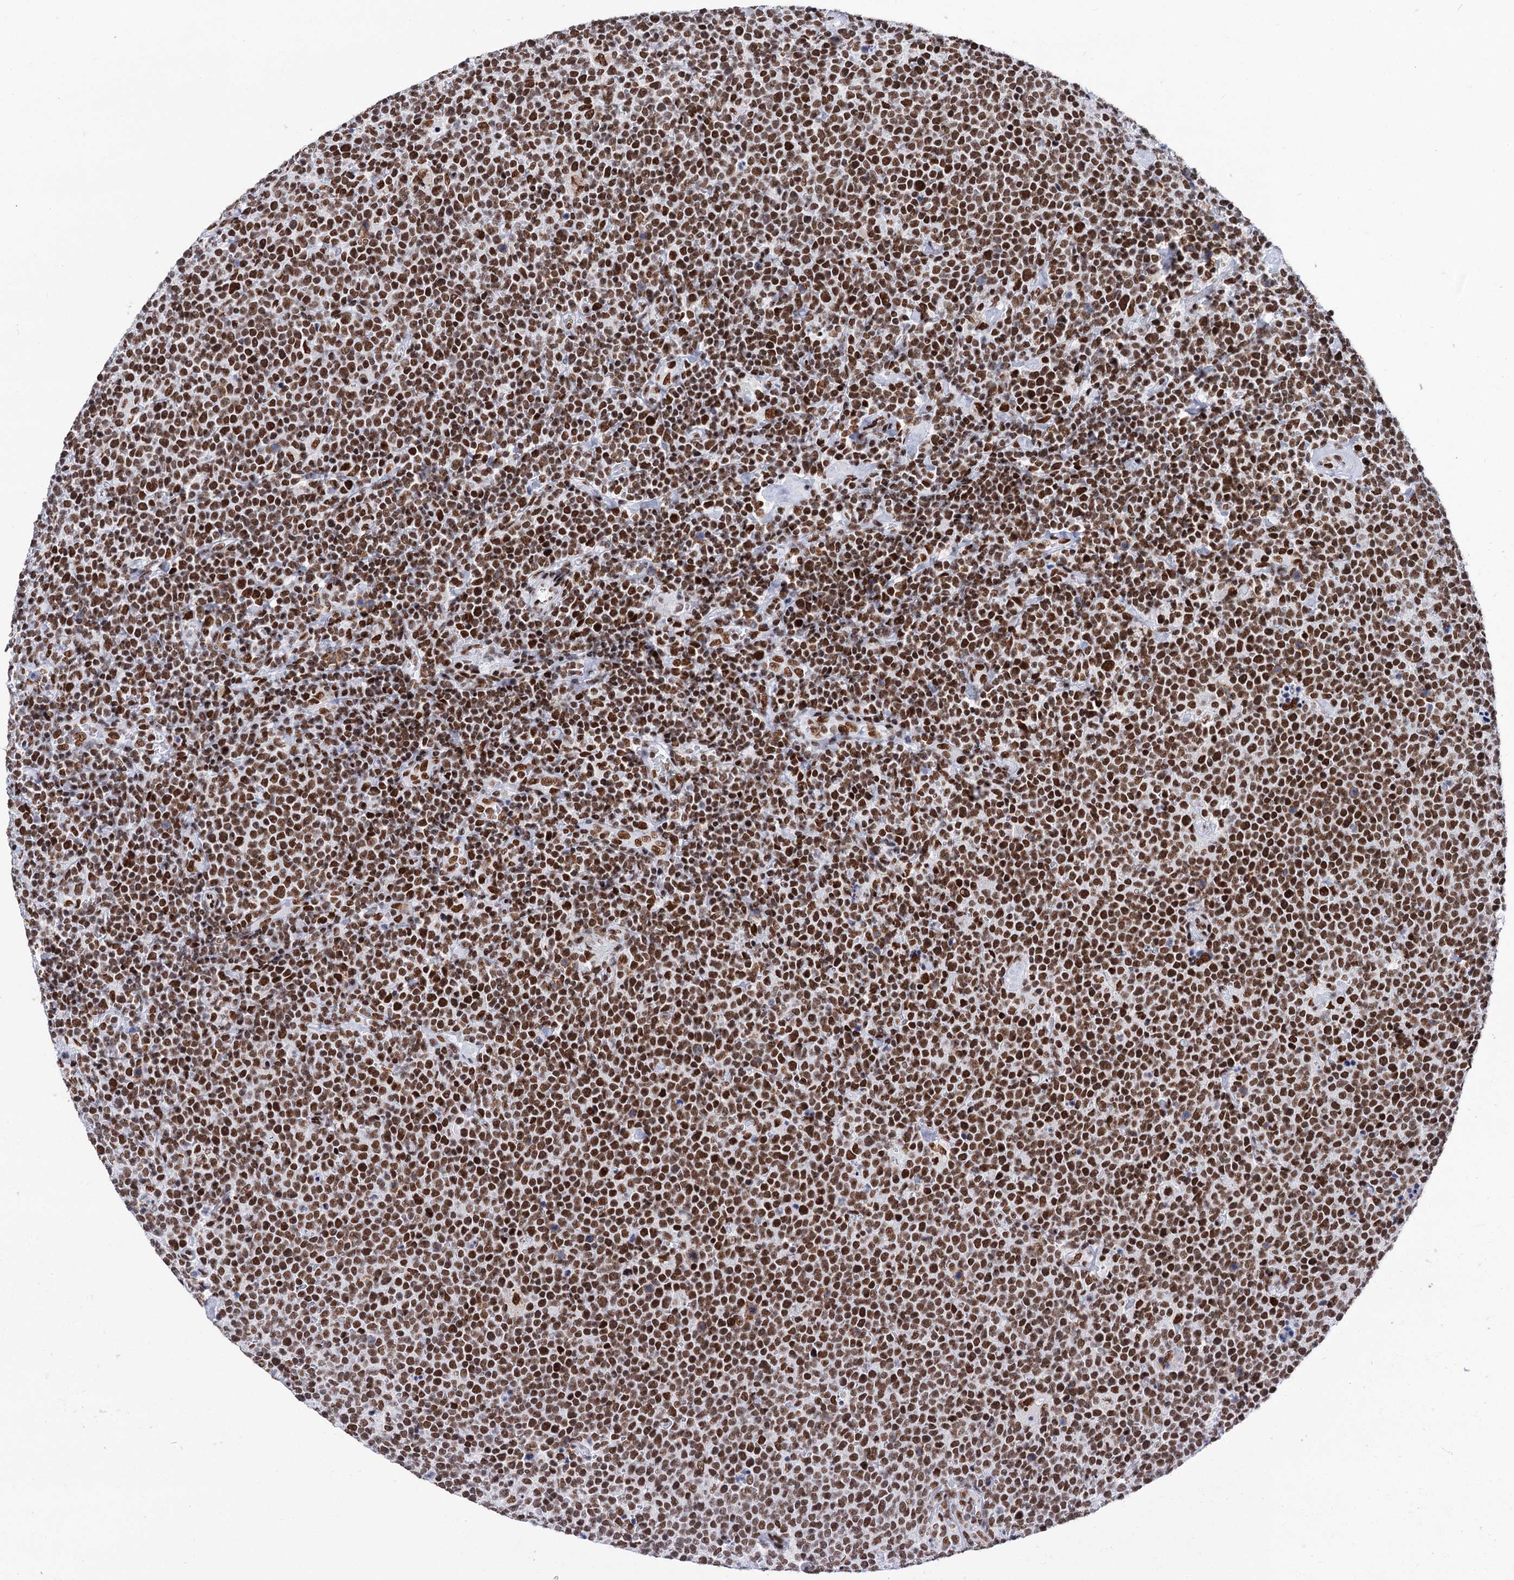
{"staining": {"intensity": "strong", "quantity": ">75%", "location": "nuclear"}, "tissue": "lymphoma", "cell_type": "Tumor cells", "image_type": "cancer", "snomed": [{"axis": "morphology", "description": "Malignant lymphoma, non-Hodgkin's type, High grade"}, {"axis": "topography", "description": "Lymph node"}], "caption": "Immunohistochemistry (IHC) micrograph of neoplastic tissue: lymphoma stained using immunohistochemistry demonstrates high levels of strong protein expression localized specifically in the nuclear of tumor cells, appearing as a nuclear brown color.", "gene": "MATR3", "patient": {"sex": "male", "age": 61}}